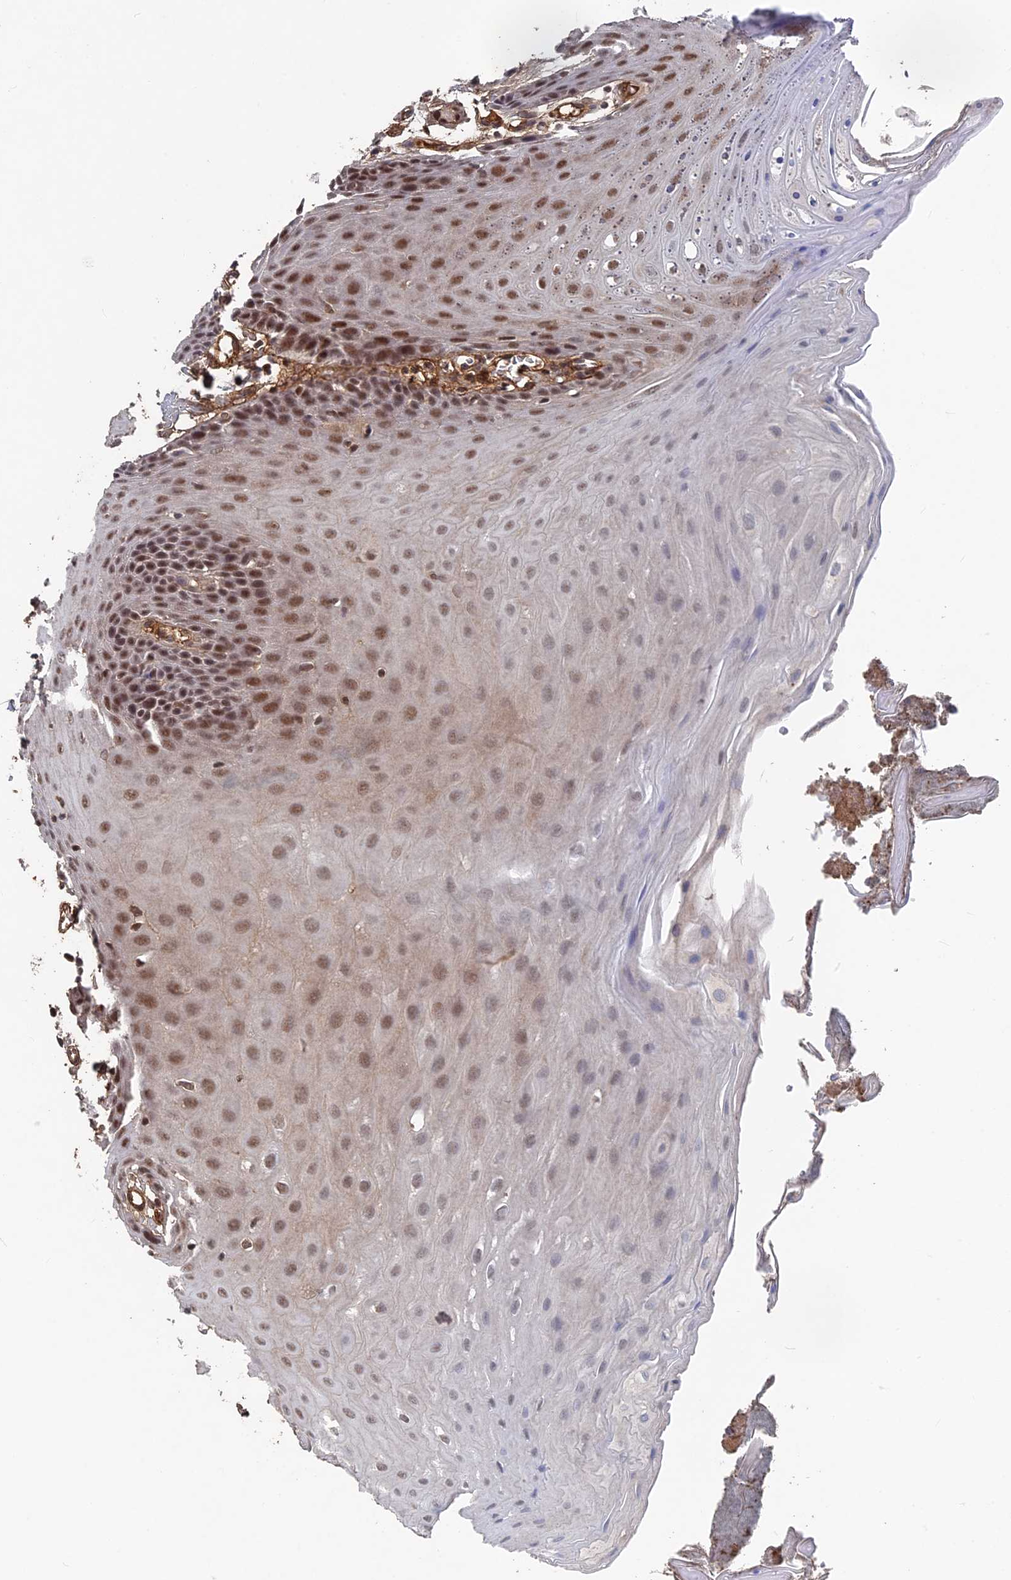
{"staining": {"intensity": "moderate", "quantity": "25%-75%", "location": "nuclear"}, "tissue": "oral mucosa", "cell_type": "Squamous epithelial cells", "image_type": "normal", "snomed": [{"axis": "morphology", "description": "Normal tissue, NOS"}, {"axis": "morphology", "description": "Squamous cell carcinoma, NOS"}, {"axis": "topography", "description": "Skeletal muscle"}, {"axis": "topography", "description": "Oral tissue"}, {"axis": "topography", "description": "Salivary gland"}, {"axis": "topography", "description": "Head-Neck"}], "caption": "This is a micrograph of IHC staining of normal oral mucosa, which shows moderate positivity in the nuclear of squamous epithelial cells.", "gene": "SH3D21", "patient": {"sex": "male", "age": 54}}